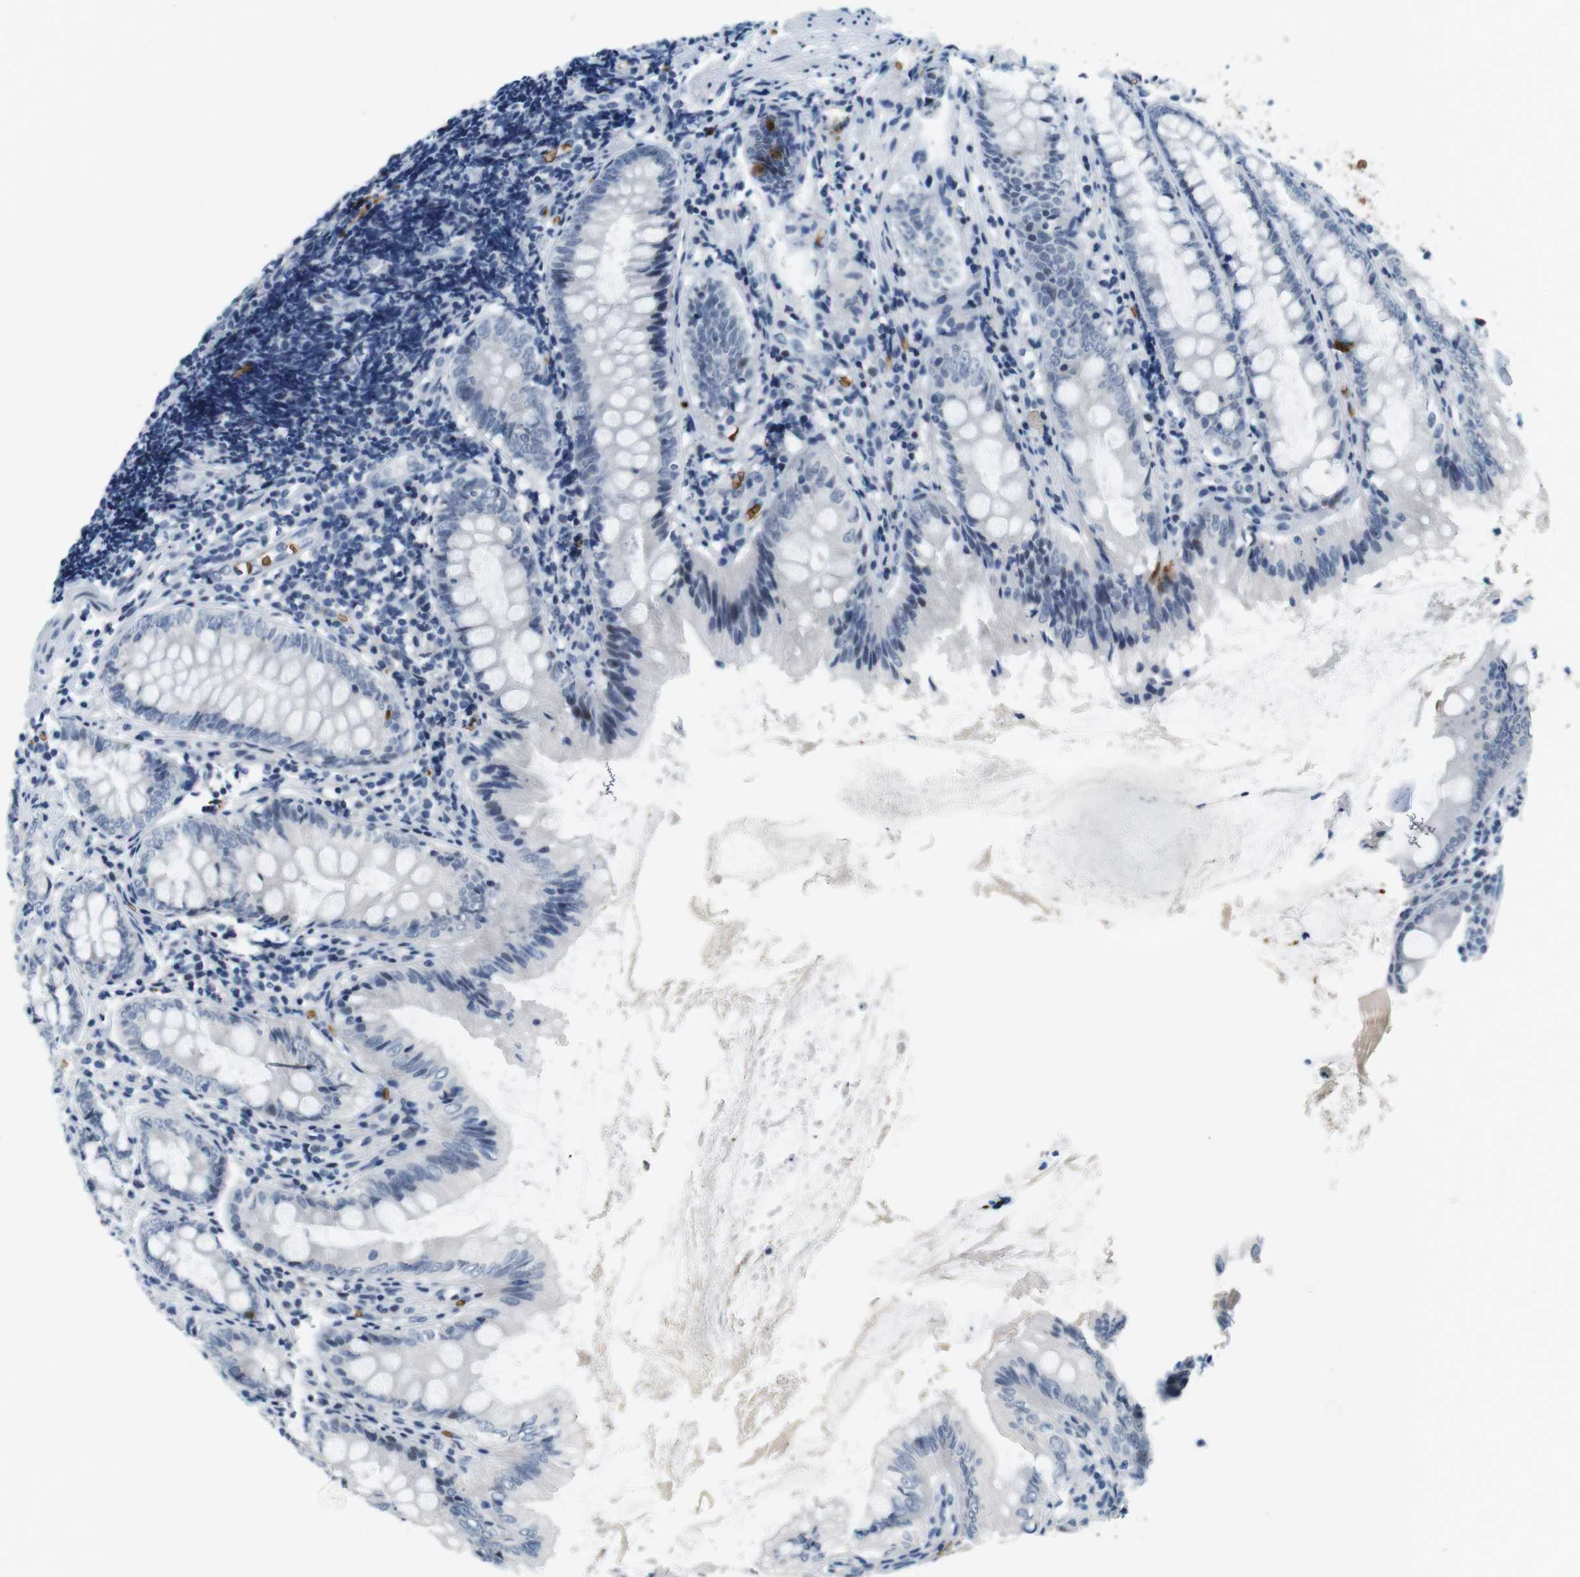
{"staining": {"intensity": "negative", "quantity": "none", "location": "none"}, "tissue": "appendix", "cell_type": "Glandular cells", "image_type": "normal", "snomed": [{"axis": "morphology", "description": "Normal tissue, NOS"}, {"axis": "topography", "description": "Appendix"}], "caption": "DAB (3,3'-diaminobenzidine) immunohistochemical staining of unremarkable appendix reveals no significant positivity in glandular cells. Brightfield microscopy of immunohistochemistry stained with DAB (brown) and hematoxylin (blue), captured at high magnification.", "gene": "SLC4A1", "patient": {"sex": "female", "age": 77}}